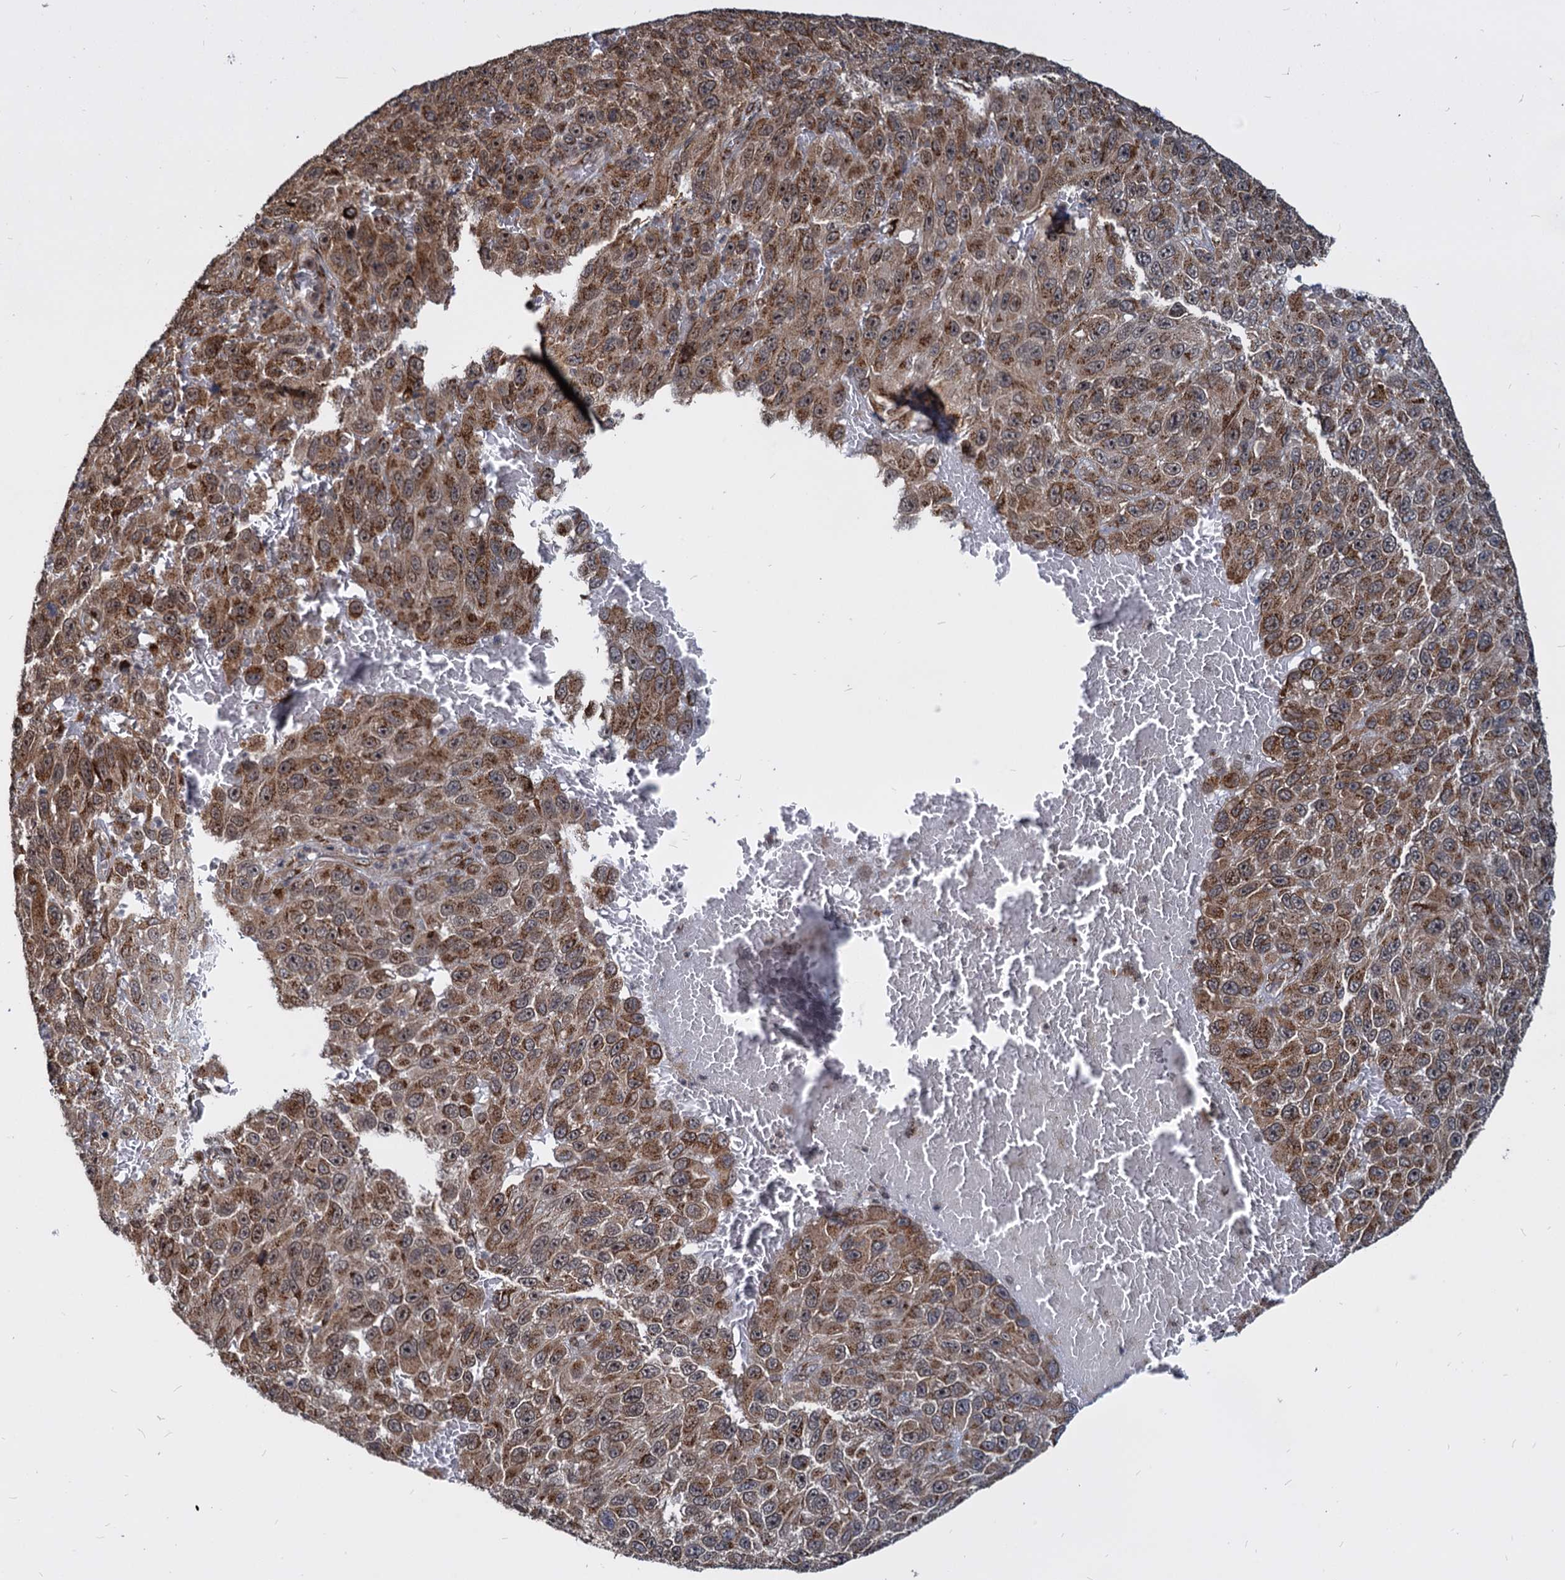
{"staining": {"intensity": "moderate", "quantity": ">75%", "location": "cytoplasmic/membranous"}, "tissue": "melanoma", "cell_type": "Tumor cells", "image_type": "cancer", "snomed": [{"axis": "morphology", "description": "Normal tissue, NOS"}, {"axis": "morphology", "description": "Malignant melanoma, NOS"}, {"axis": "topography", "description": "Skin"}], "caption": "The image exhibits immunohistochemical staining of malignant melanoma. There is moderate cytoplasmic/membranous positivity is appreciated in approximately >75% of tumor cells. (brown staining indicates protein expression, while blue staining denotes nuclei).", "gene": "SAAL1", "patient": {"sex": "female", "age": 96}}